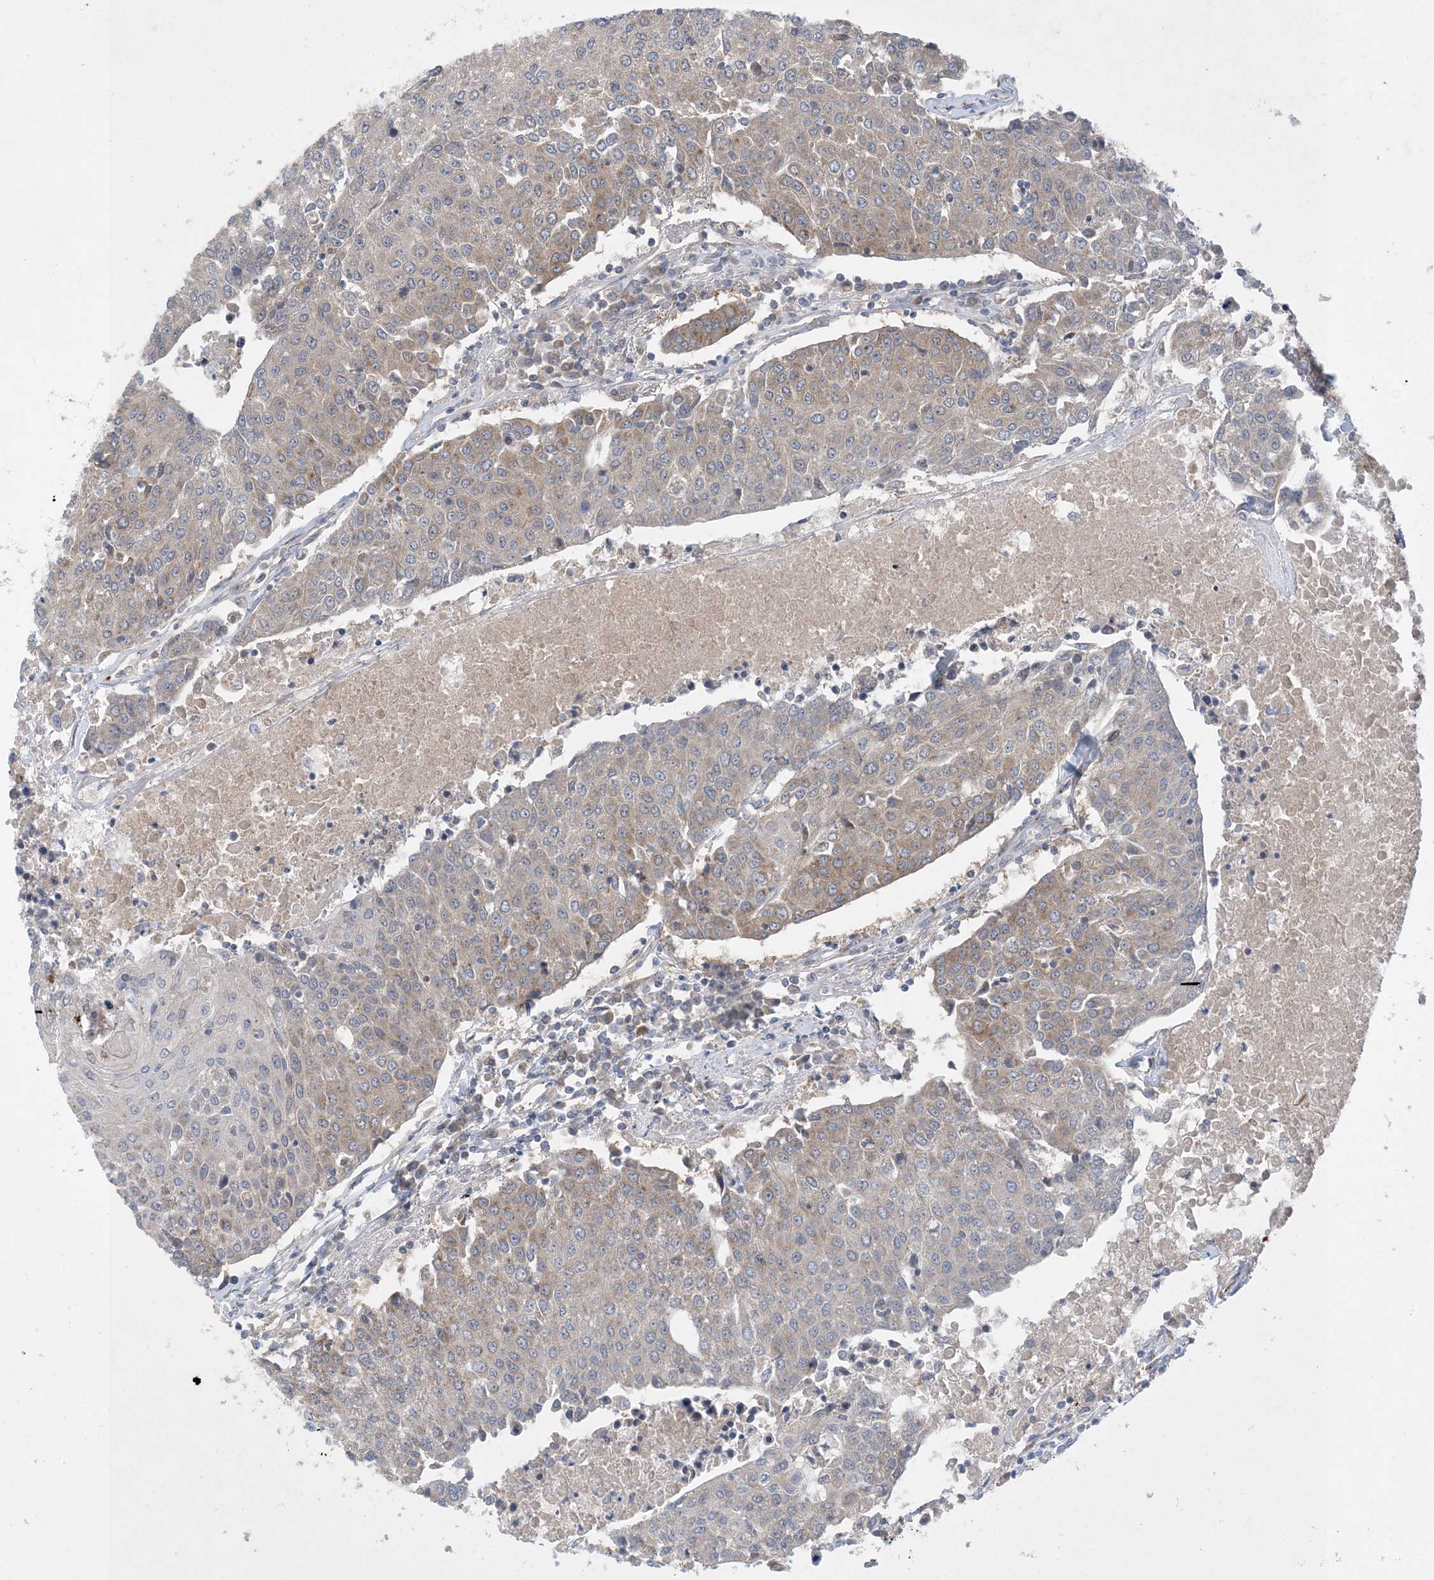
{"staining": {"intensity": "weak", "quantity": "25%-75%", "location": "cytoplasmic/membranous"}, "tissue": "urothelial cancer", "cell_type": "Tumor cells", "image_type": "cancer", "snomed": [{"axis": "morphology", "description": "Urothelial carcinoma, High grade"}, {"axis": "topography", "description": "Urinary bladder"}], "caption": "Urothelial cancer stained for a protein (brown) exhibits weak cytoplasmic/membranous positive positivity in approximately 25%-75% of tumor cells.", "gene": "TINAG", "patient": {"sex": "female", "age": 85}}